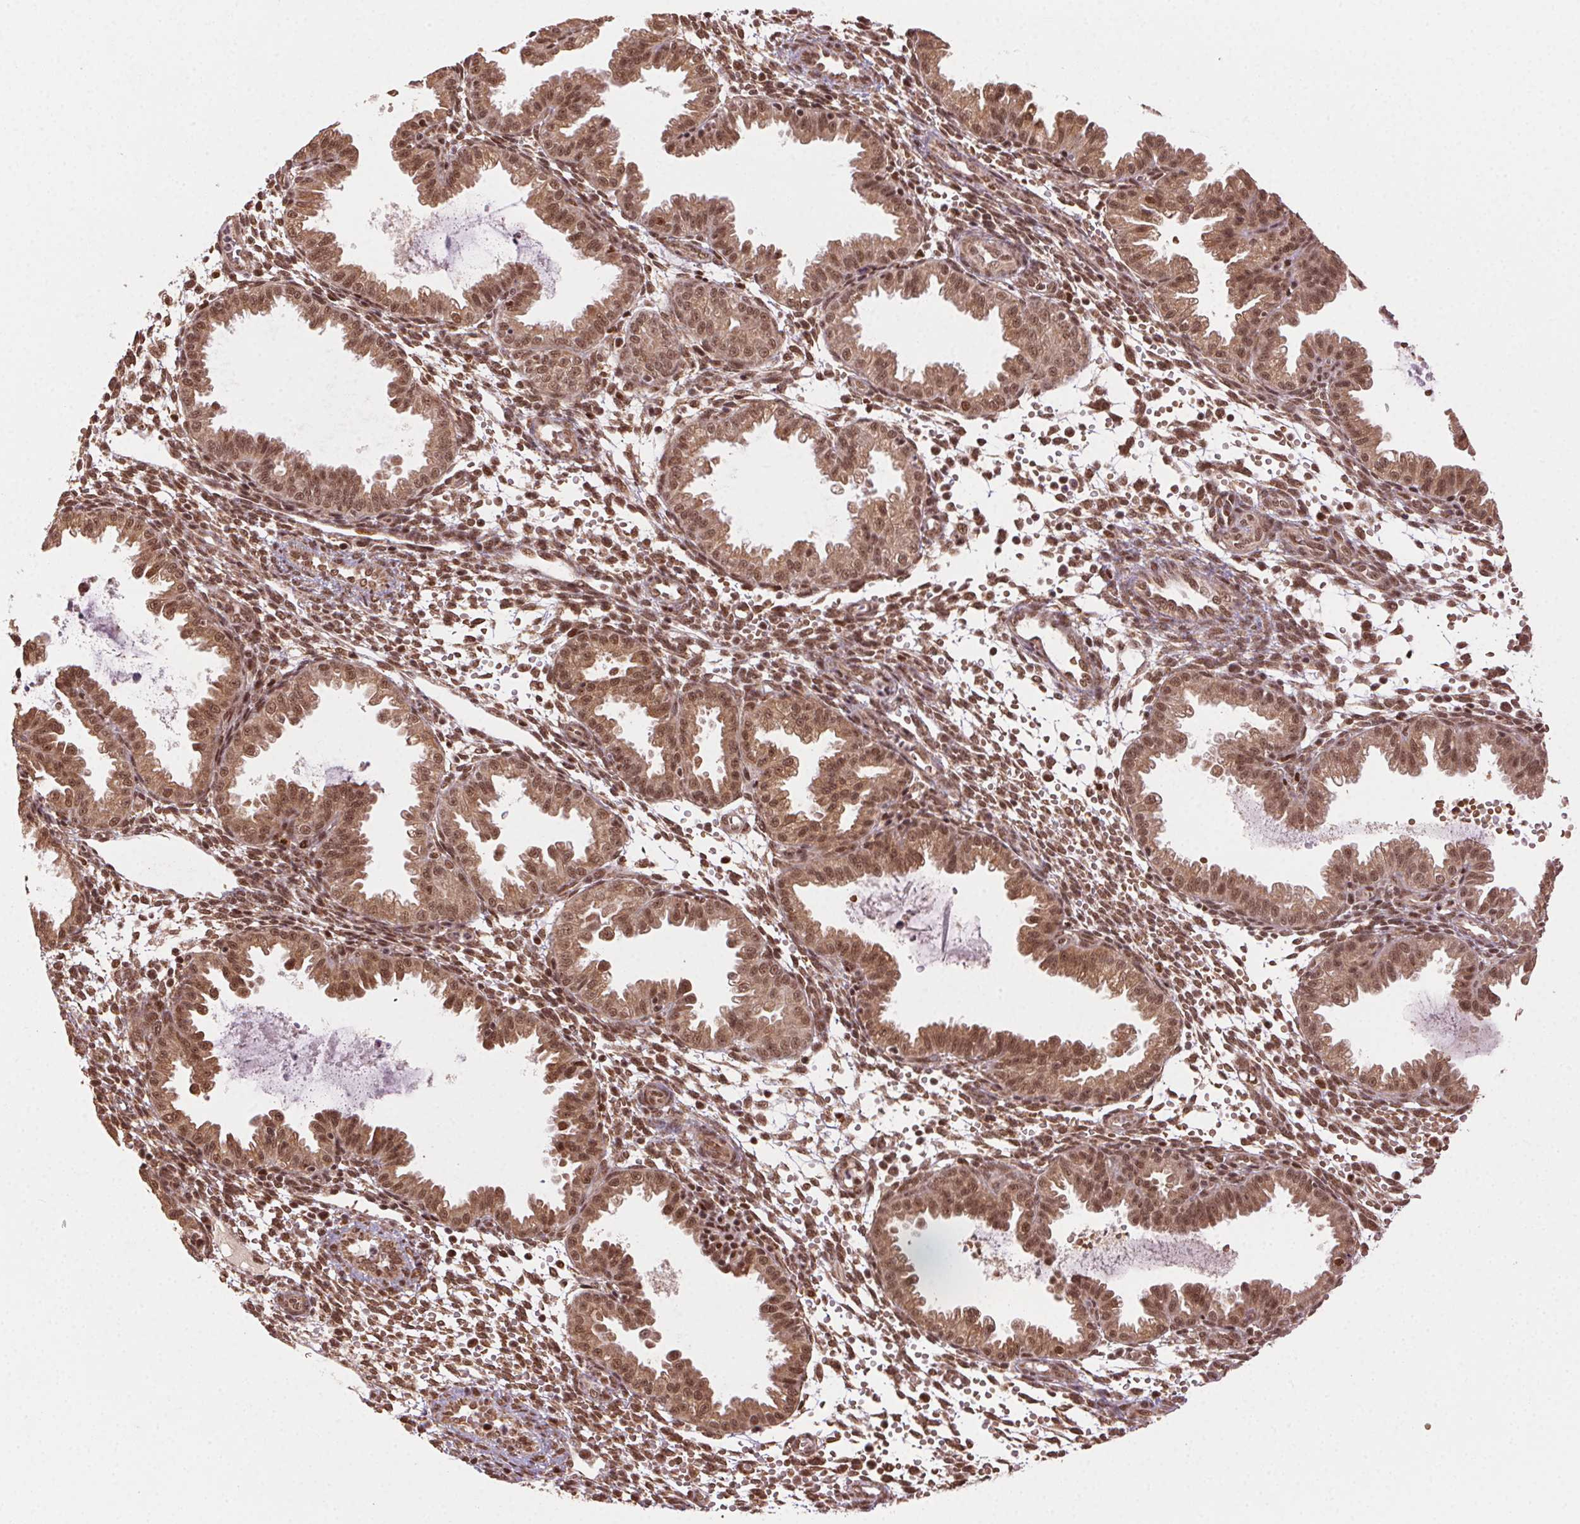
{"staining": {"intensity": "moderate", "quantity": ">75%", "location": "nuclear"}, "tissue": "endometrium", "cell_type": "Cells in endometrial stroma", "image_type": "normal", "snomed": [{"axis": "morphology", "description": "Normal tissue, NOS"}, {"axis": "topography", "description": "Endometrium"}], "caption": "The immunohistochemical stain highlights moderate nuclear expression in cells in endometrial stroma of normal endometrium. (DAB (3,3'-diaminobenzidine) IHC, brown staining for protein, blue staining for nuclei).", "gene": "TREML4", "patient": {"sex": "female", "age": 33}}